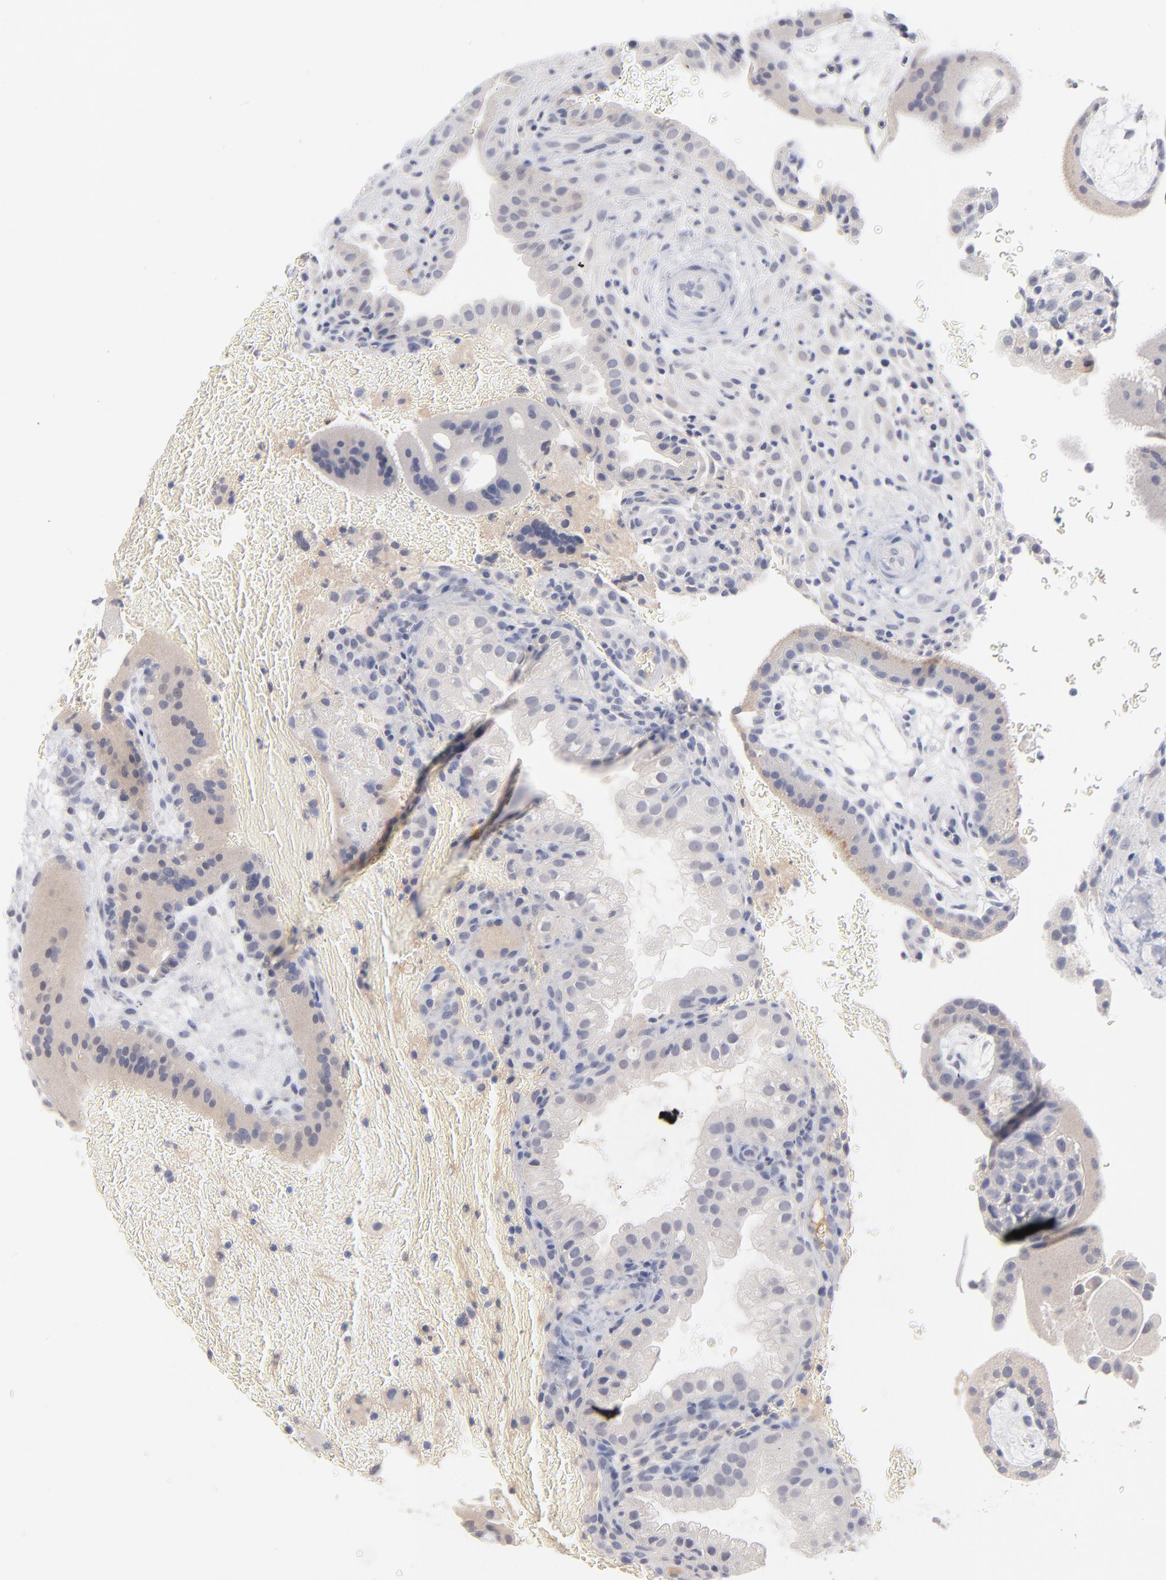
{"staining": {"intensity": "negative", "quantity": "none", "location": "none"}, "tissue": "placenta", "cell_type": "Decidual cells", "image_type": "normal", "snomed": [{"axis": "morphology", "description": "Normal tissue, NOS"}, {"axis": "topography", "description": "Placenta"}], "caption": "Human placenta stained for a protein using immunohistochemistry displays no staining in decidual cells.", "gene": "F12", "patient": {"sex": "female", "age": 19}}